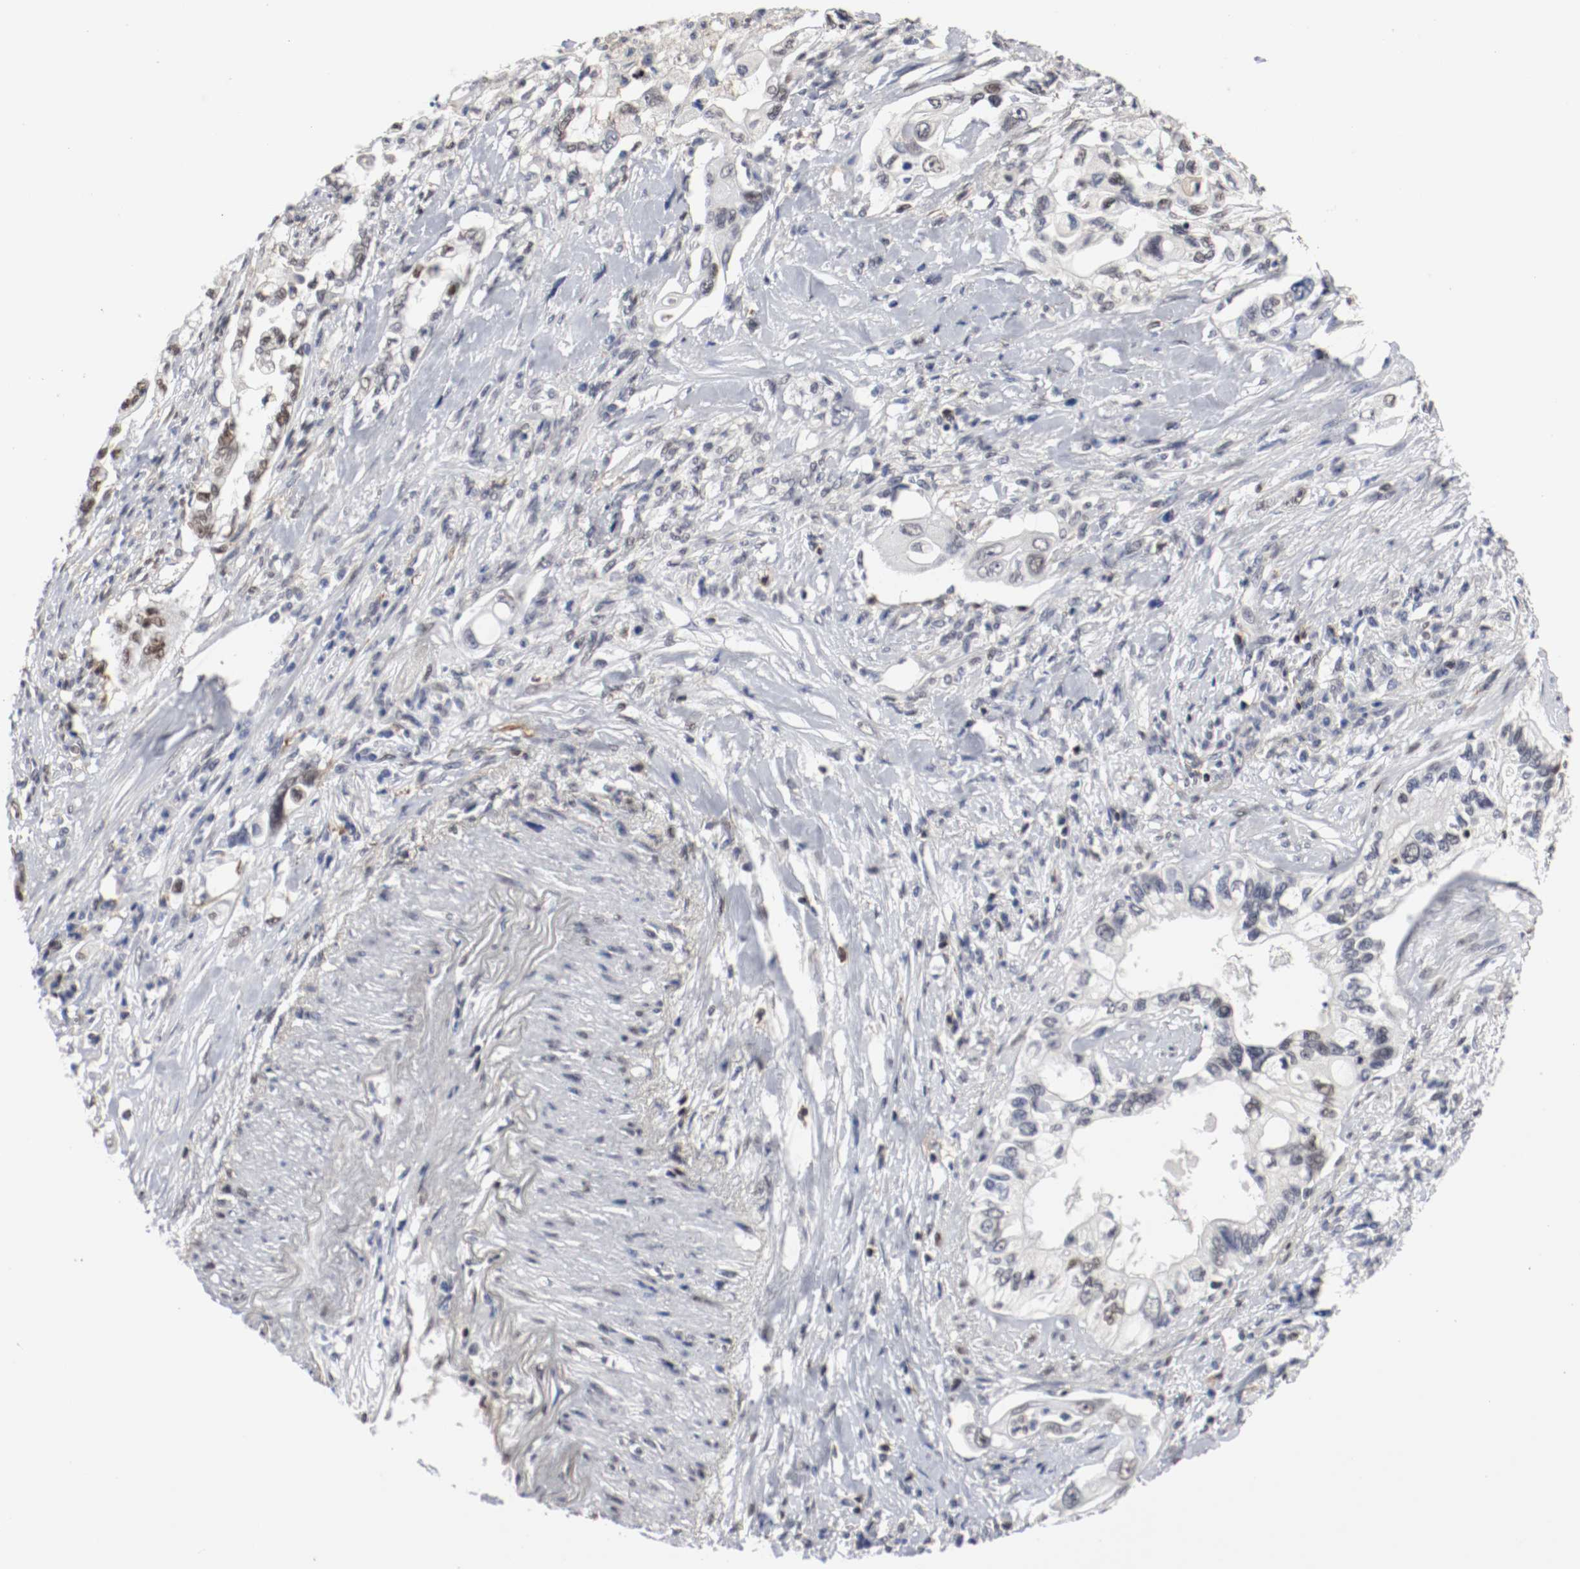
{"staining": {"intensity": "weak", "quantity": "25%-75%", "location": "nuclear"}, "tissue": "pancreatic cancer", "cell_type": "Tumor cells", "image_type": "cancer", "snomed": [{"axis": "morphology", "description": "Normal tissue, NOS"}, {"axis": "topography", "description": "Pancreas"}], "caption": "A brown stain labels weak nuclear positivity of a protein in pancreatic cancer tumor cells. Using DAB (3,3'-diaminobenzidine) (brown) and hematoxylin (blue) stains, captured at high magnification using brightfield microscopy.", "gene": "JUND", "patient": {"sex": "male", "age": 42}}